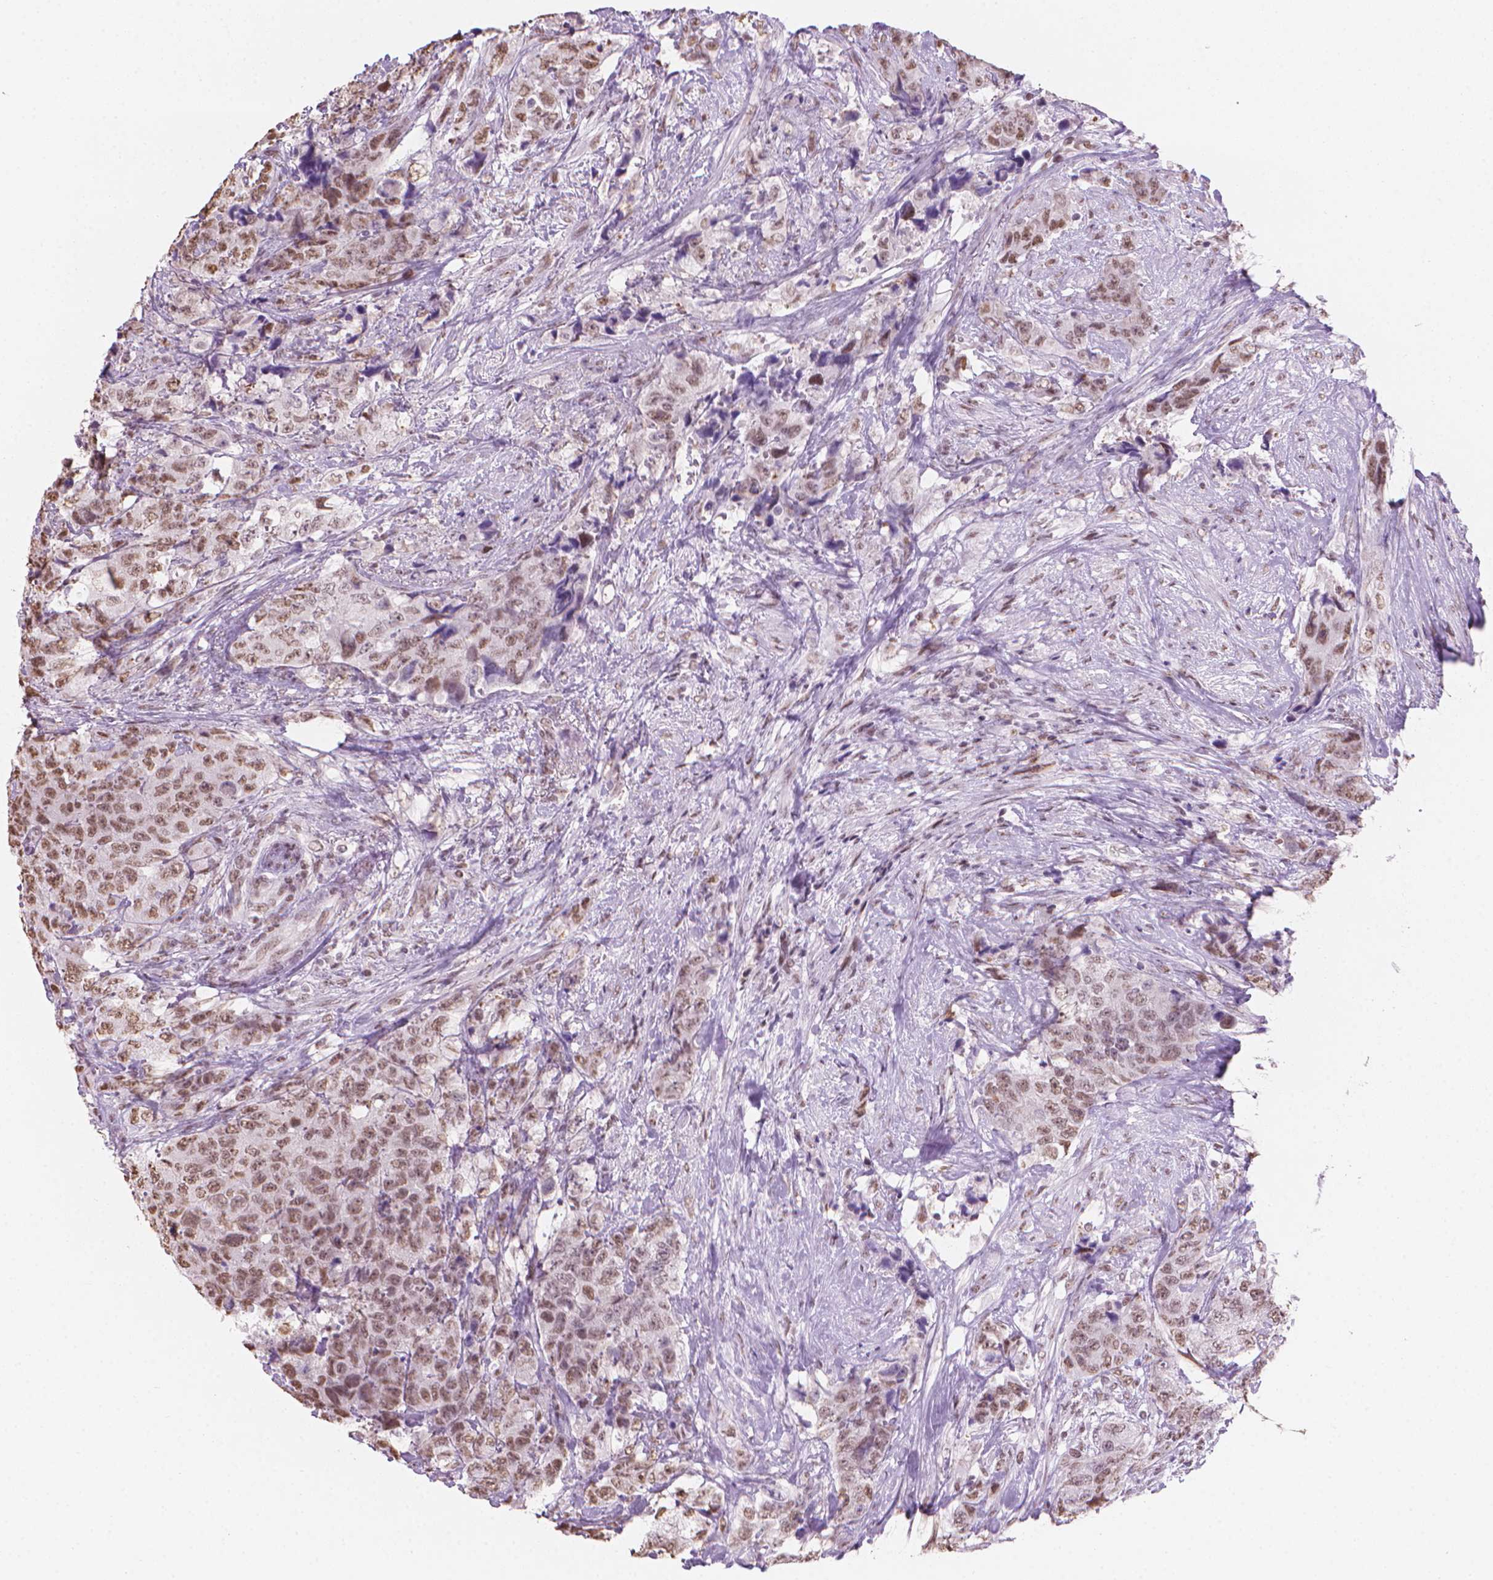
{"staining": {"intensity": "moderate", "quantity": ">75%", "location": "nuclear"}, "tissue": "urothelial cancer", "cell_type": "Tumor cells", "image_type": "cancer", "snomed": [{"axis": "morphology", "description": "Urothelial carcinoma, High grade"}, {"axis": "topography", "description": "Urinary bladder"}], "caption": "The immunohistochemical stain shows moderate nuclear positivity in tumor cells of urothelial carcinoma (high-grade) tissue.", "gene": "PIAS2", "patient": {"sex": "female", "age": 78}}